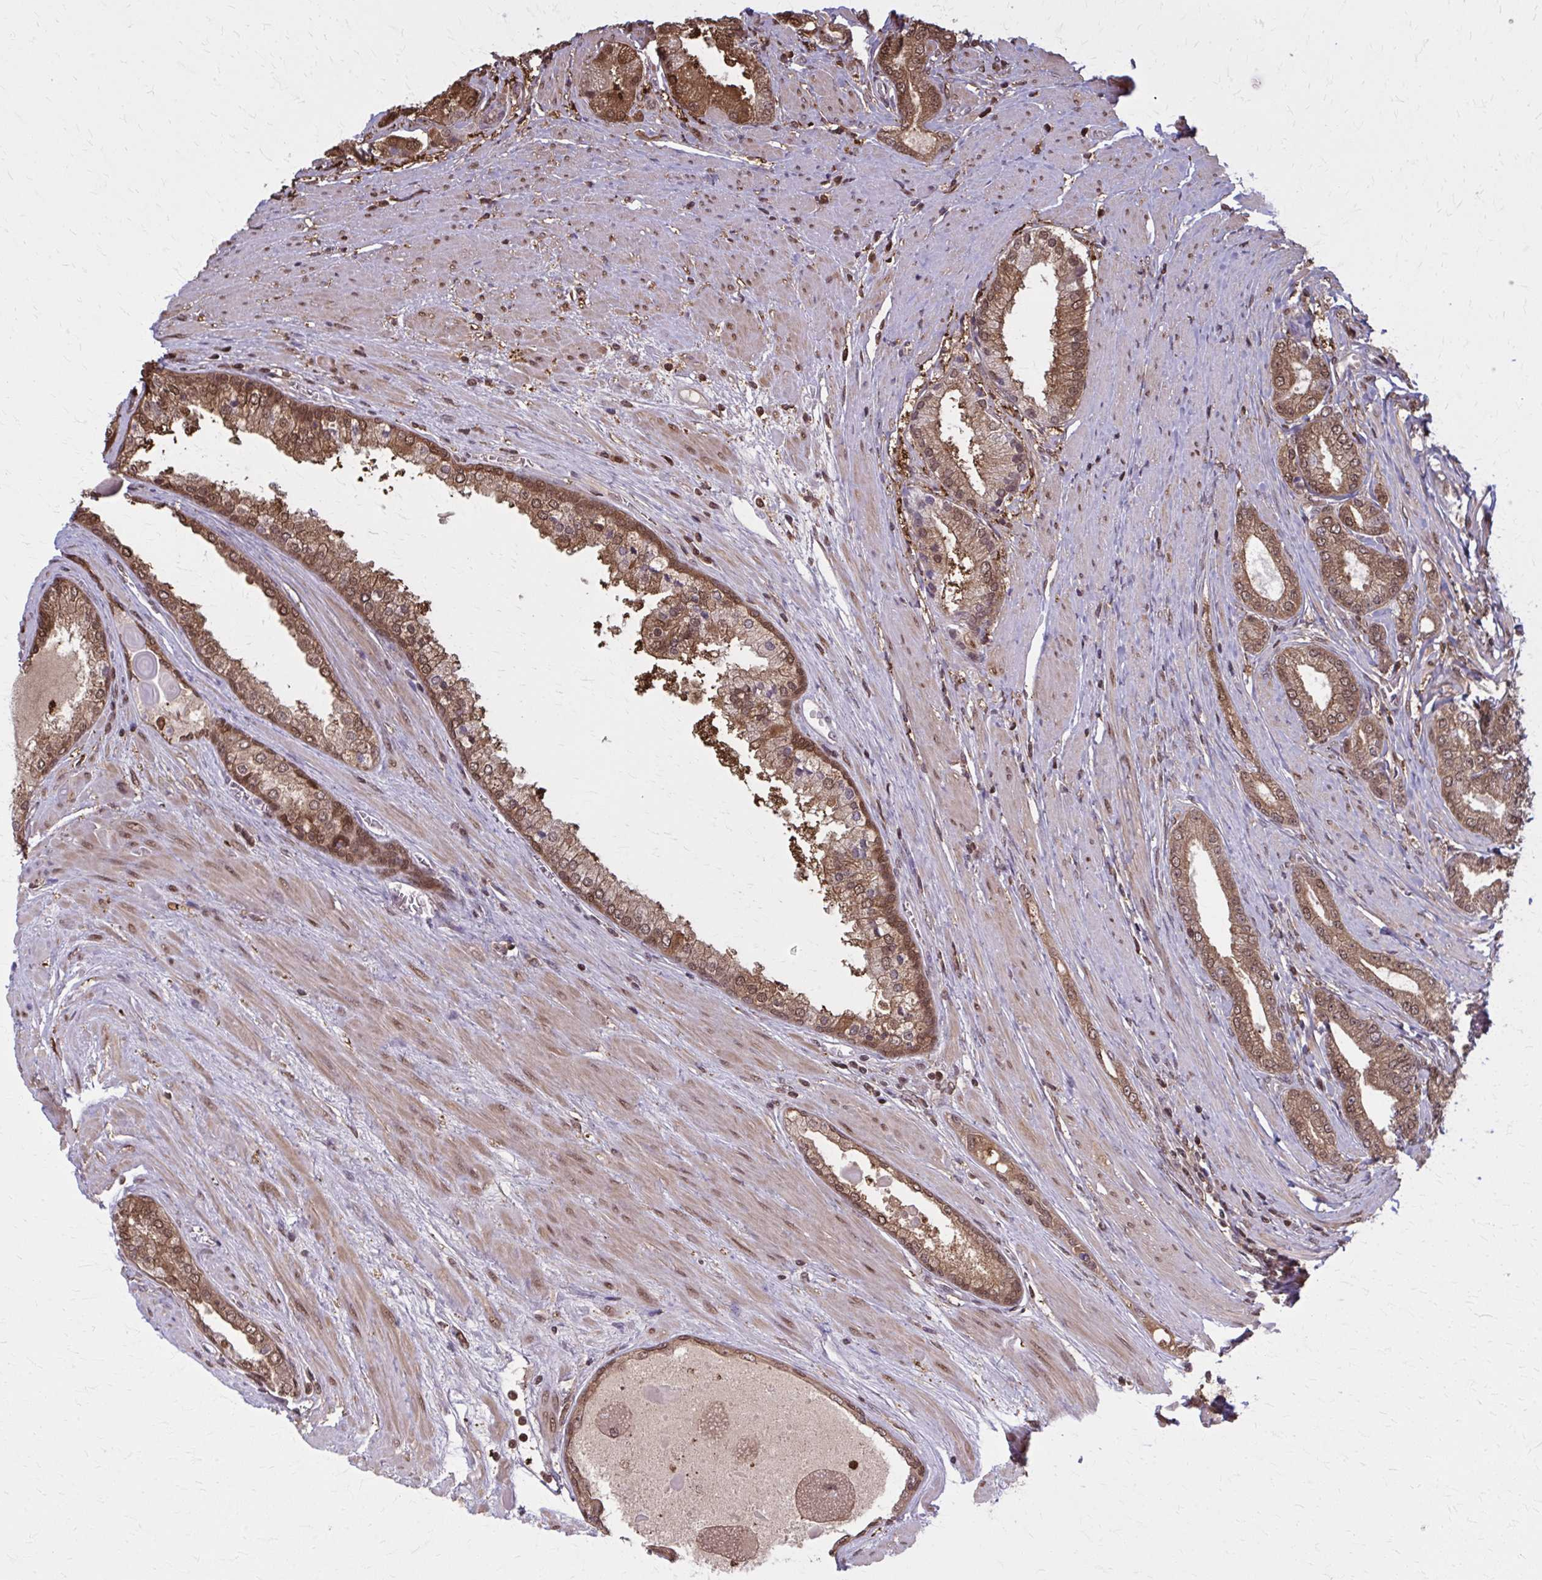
{"staining": {"intensity": "moderate", "quantity": ">75%", "location": "cytoplasmic/membranous,nuclear"}, "tissue": "prostate cancer", "cell_type": "Tumor cells", "image_type": "cancer", "snomed": [{"axis": "morphology", "description": "Adenocarcinoma, High grade"}, {"axis": "topography", "description": "Prostate"}], "caption": "Immunohistochemistry (IHC) (DAB (3,3'-diaminobenzidine)) staining of human high-grade adenocarcinoma (prostate) shows moderate cytoplasmic/membranous and nuclear protein expression in approximately >75% of tumor cells.", "gene": "MDH1", "patient": {"sex": "male", "age": 67}}